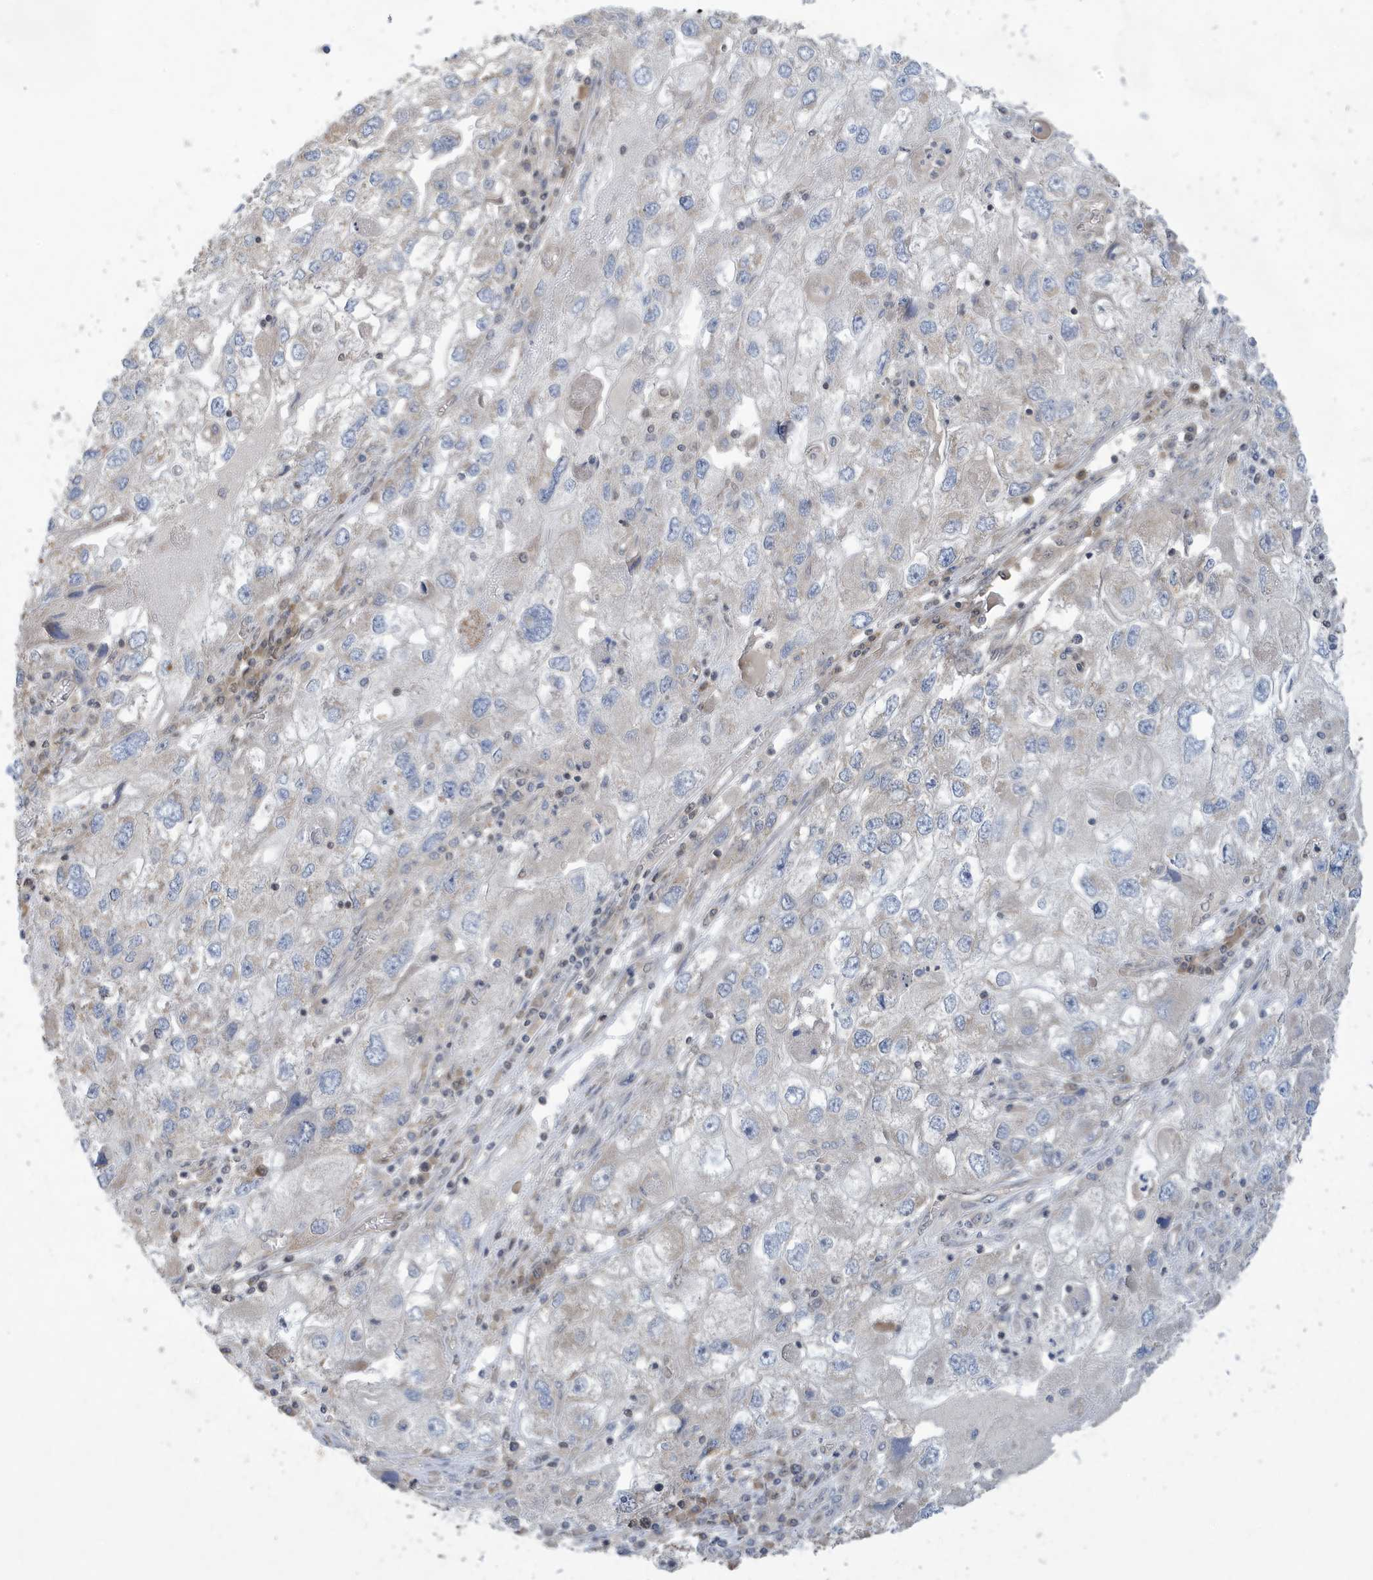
{"staining": {"intensity": "negative", "quantity": "none", "location": "none"}, "tissue": "endometrial cancer", "cell_type": "Tumor cells", "image_type": "cancer", "snomed": [{"axis": "morphology", "description": "Adenocarcinoma, NOS"}, {"axis": "topography", "description": "Endometrium"}], "caption": "This is an immunohistochemistry (IHC) photomicrograph of human endometrial cancer. There is no expression in tumor cells.", "gene": "NCOA7", "patient": {"sex": "female", "age": 49}}